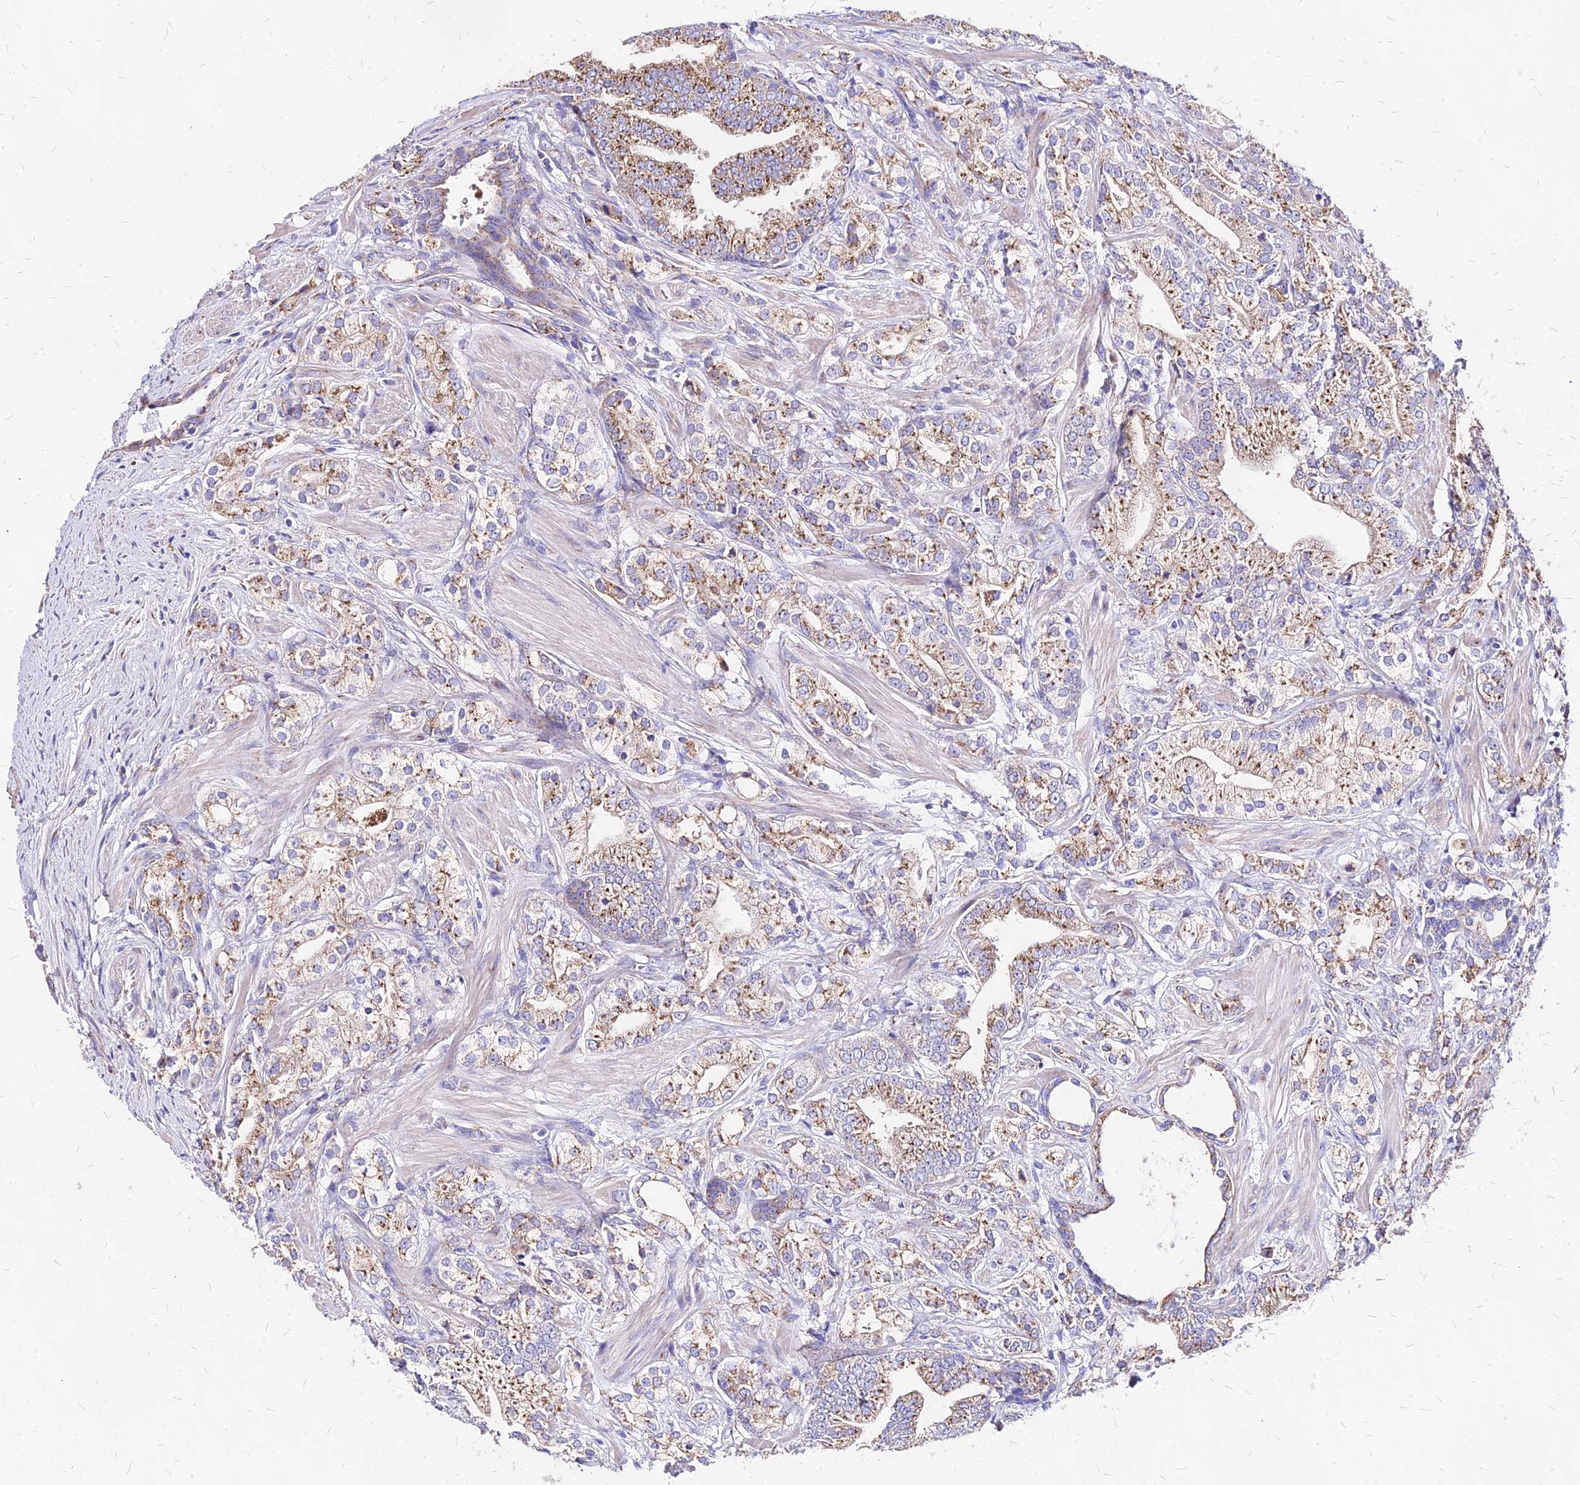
{"staining": {"intensity": "moderate", "quantity": ">75%", "location": "cytoplasmic/membranous"}, "tissue": "prostate cancer", "cell_type": "Tumor cells", "image_type": "cancer", "snomed": [{"axis": "morphology", "description": "Adenocarcinoma, High grade"}, {"axis": "topography", "description": "Prostate"}], "caption": "IHC (DAB (3,3'-diaminobenzidine)) staining of prostate adenocarcinoma (high-grade) demonstrates moderate cytoplasmic/membranous protein positivity in approximately >75% of tumor cells.", "gene": "MRPL3", "patient": {"sex": "male", "age": 50}}